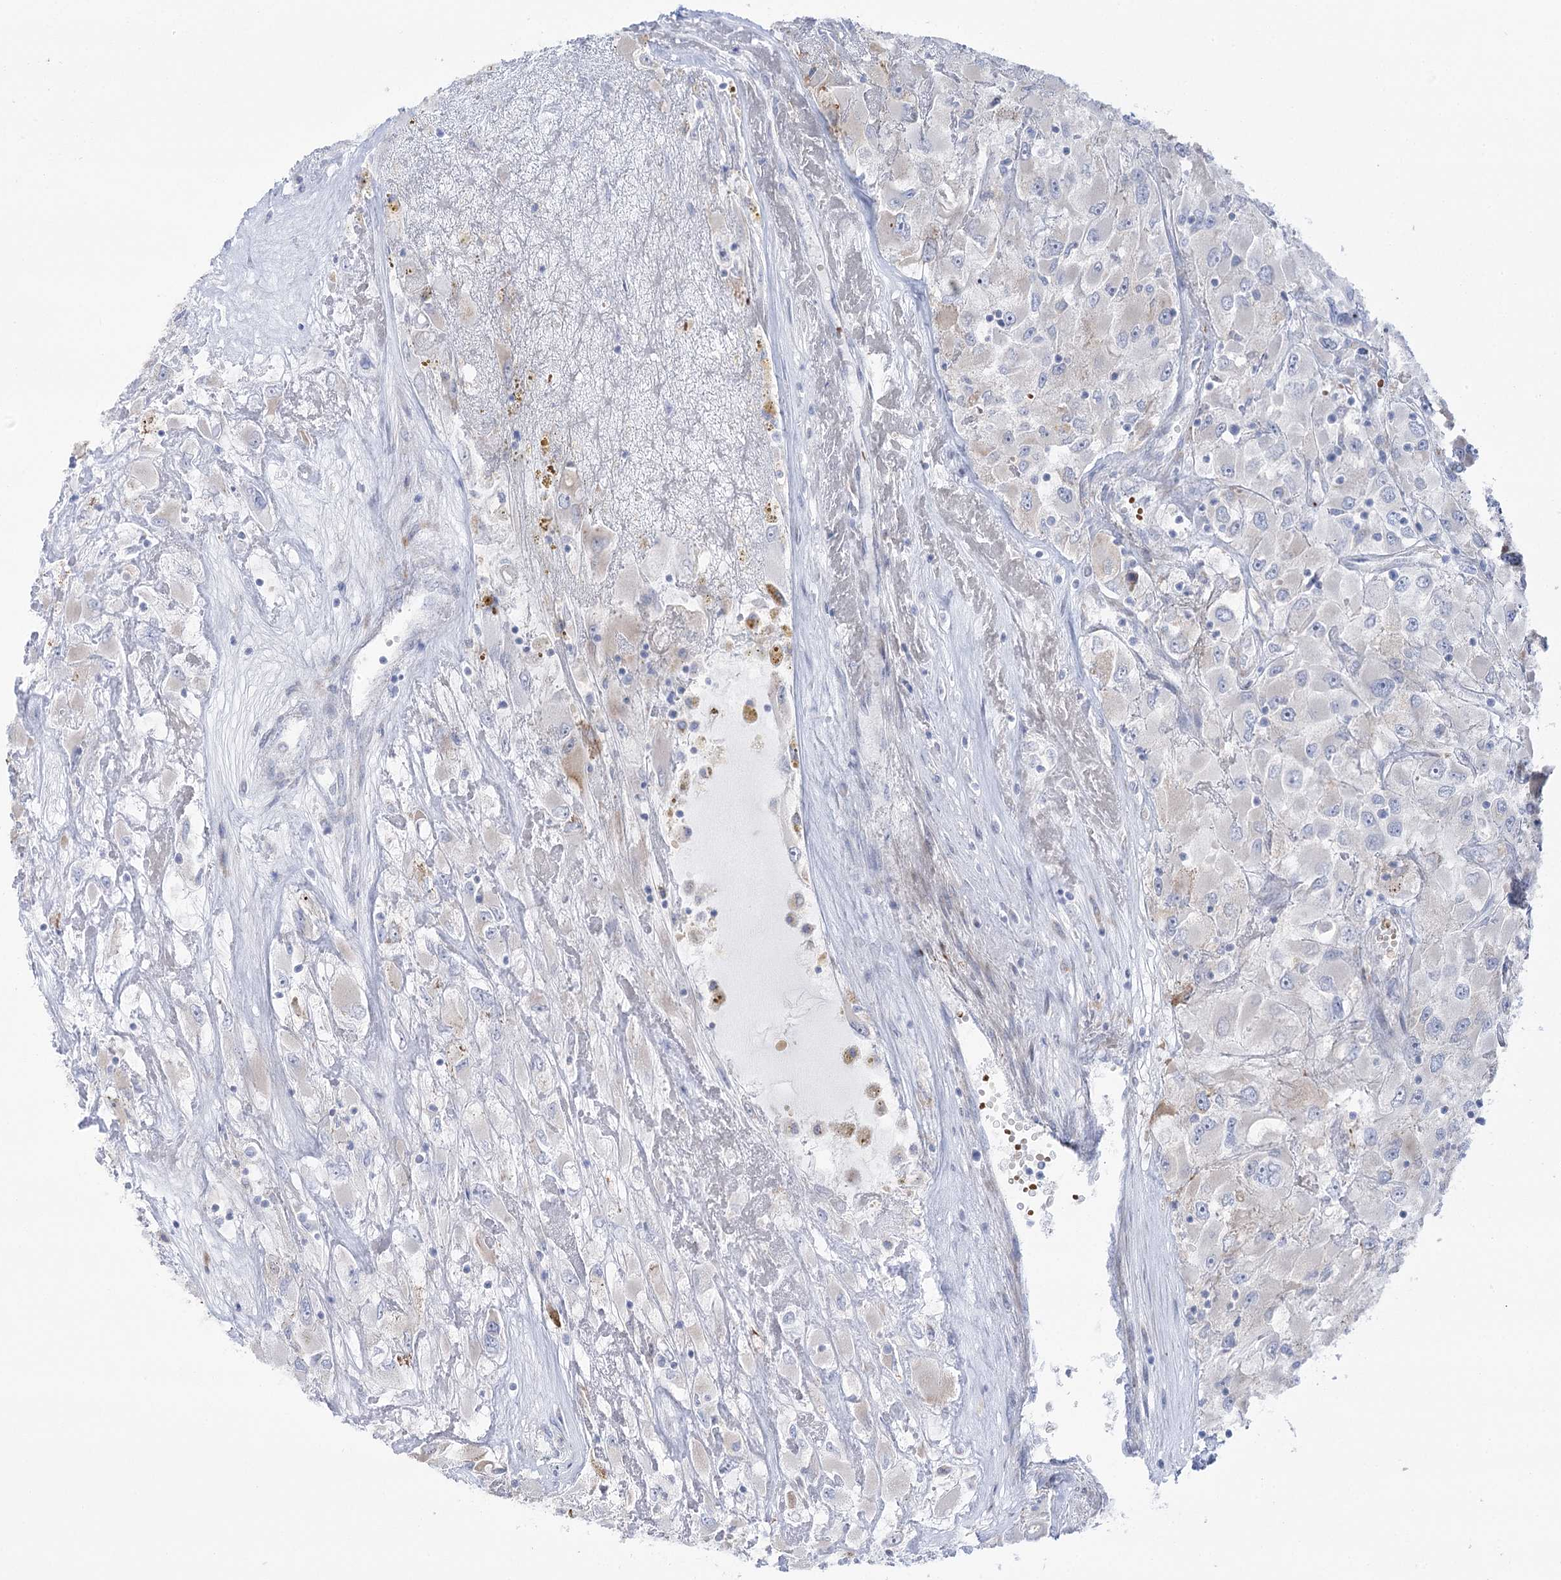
{"staining": {"intensity": "negative", "quantity": "none", "location": "none"}, "tissue": "renal cancer", "cell_type": "Tumor cells", "image_type": "cancer", "snomed": [{"axis": "morphology", "description": "Adenocarcinoma, NOS"}, {"axis": "topography", "description": "Kidney"}], "caption": "Immunohistochemical staining of human renal cancer shows no significant staining in tumor cells.", "gene": "SIAE", "patient": {"sex": "female", "age": 52}}